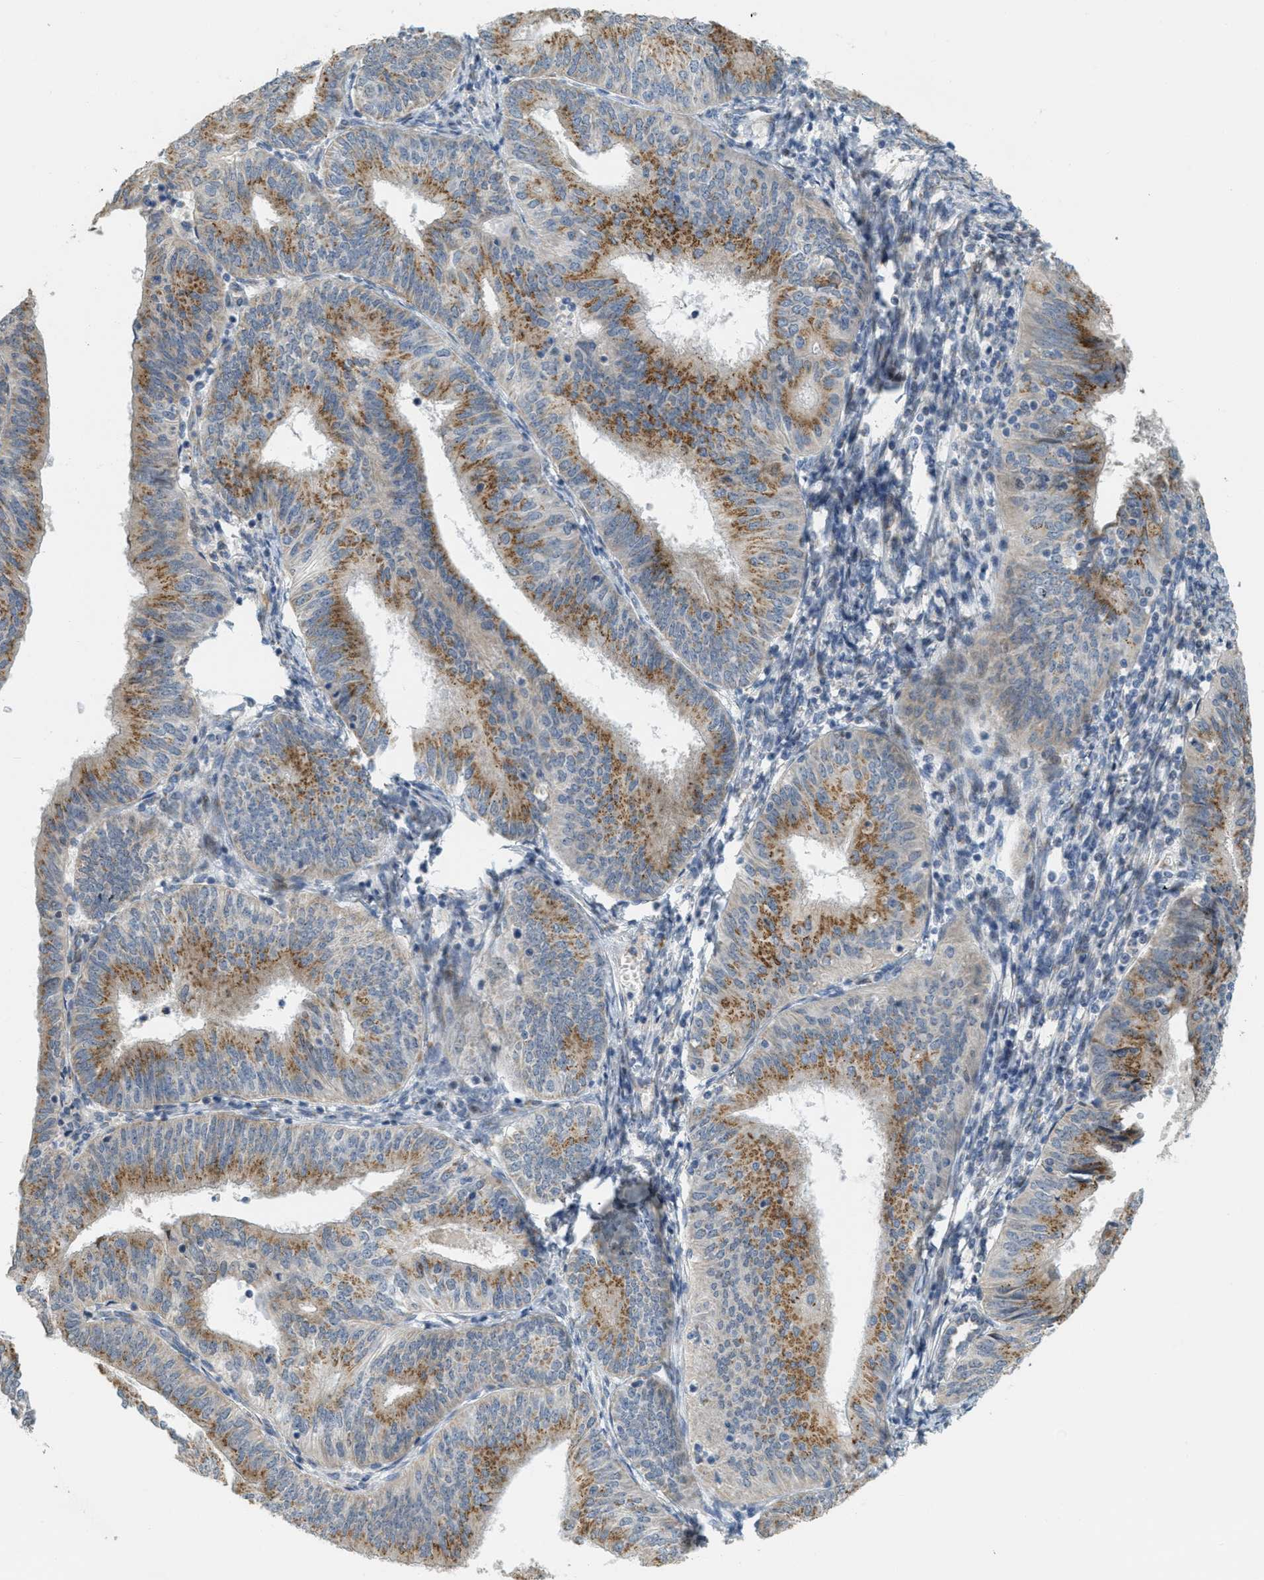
{"staining": {"intensity": "moderate", "quantity": ">75%", "location": "cytoplasmic/membranous"}, "tissue": "endometrial cancer", "cell_type": "Tumor cells", "image_type": "cancer", "snomed": [{"axis": "morphology", "description": "Adenocarcinoma, NOS"}, {"axis": "topography", "description": "Endometrium"}], "caption": "This image reveals immunohistochemistry staining of endometrial adenocarcinoma, with medium moderate cytoplasmic/membranous expression in approximately >75% of tumor cells.", "gene": "ZFPL1", "patient": {"sex": "female", "age": 58}}